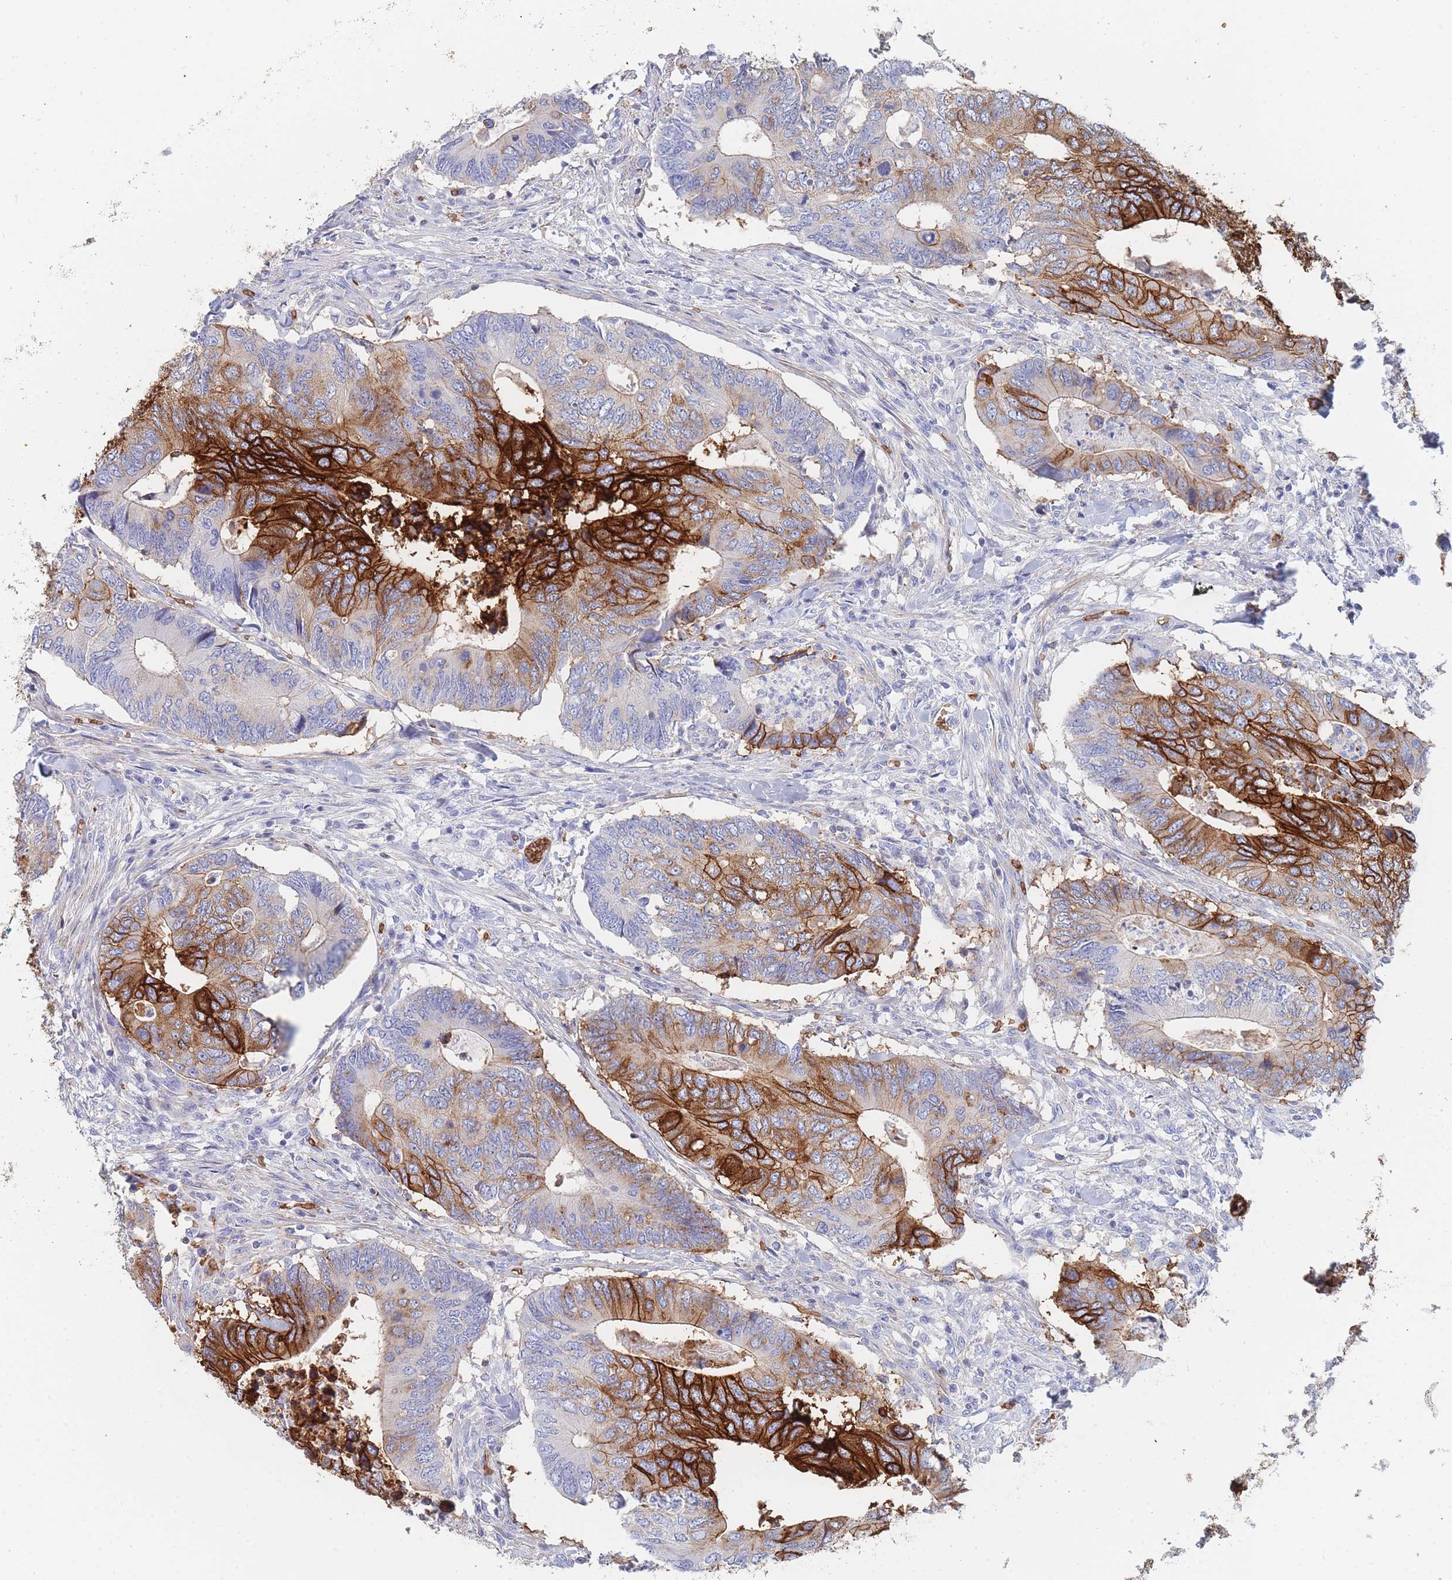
{"staining": {"intensity": "strong", "quantity": "25%-75%", "location": "cytoplasmic/membranous"}, "tissue": "colorectal cancer", "cell_type": "Tumor cells", "image_type": "cancer", "snomed": [{"axis": "morphology", "description": "Adenocarcinoma, NOS"}, {"axis": "topography", "description": "Colon"}], "caption": "An immunohistochemistry micrograph of neoplastic tissue is shown. Protein staining in brown labels strong cytoplasmic/membranous positivity in adenocarcinoma (colorectal) within tumor cells.", "gene": "SLC2A1", "patient": {"sex": "male", "age": 87}}